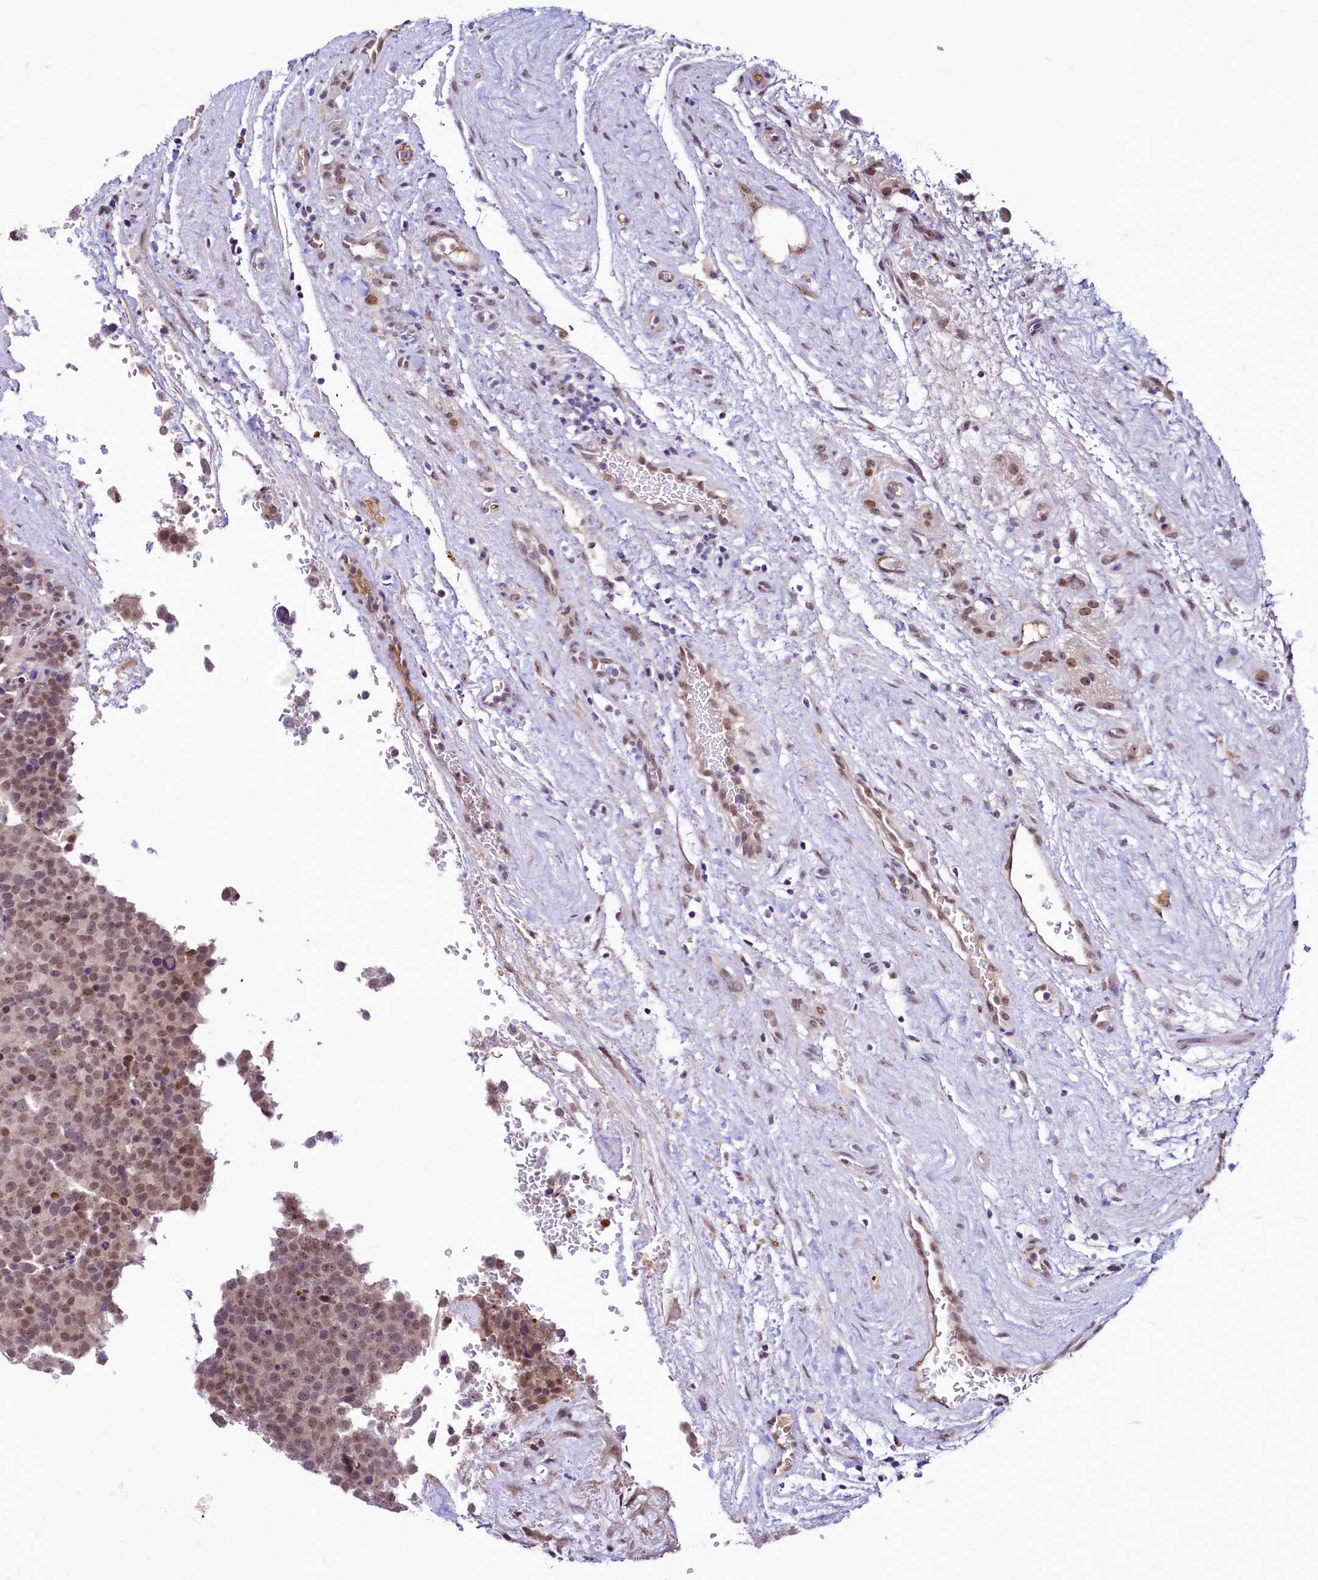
{"staining": {"intensity": "moderate", "quantity": ">75%", "location": "nuclear"}, "tissue": "testis cancer", "cell_type": "Tumor cells", "image_type": "cancer", "snomed": [{"axis": "morphology", "description": "Seminoma, NOS"}, {"axis": "topography", "description": "Testis"}], "caption": "Immunohistochemistry (IHC) (DAB (3,3'-diaminobenzidine)) staining of seminoma (testis) demonstrates moderate nuclear protein expression in about >75% of tumor cells. (brown staining indicates protein expression, while blue staining denotes nuclei).", "gene": "LEUTX", "patient": {"sex": "male", "age": 71}}